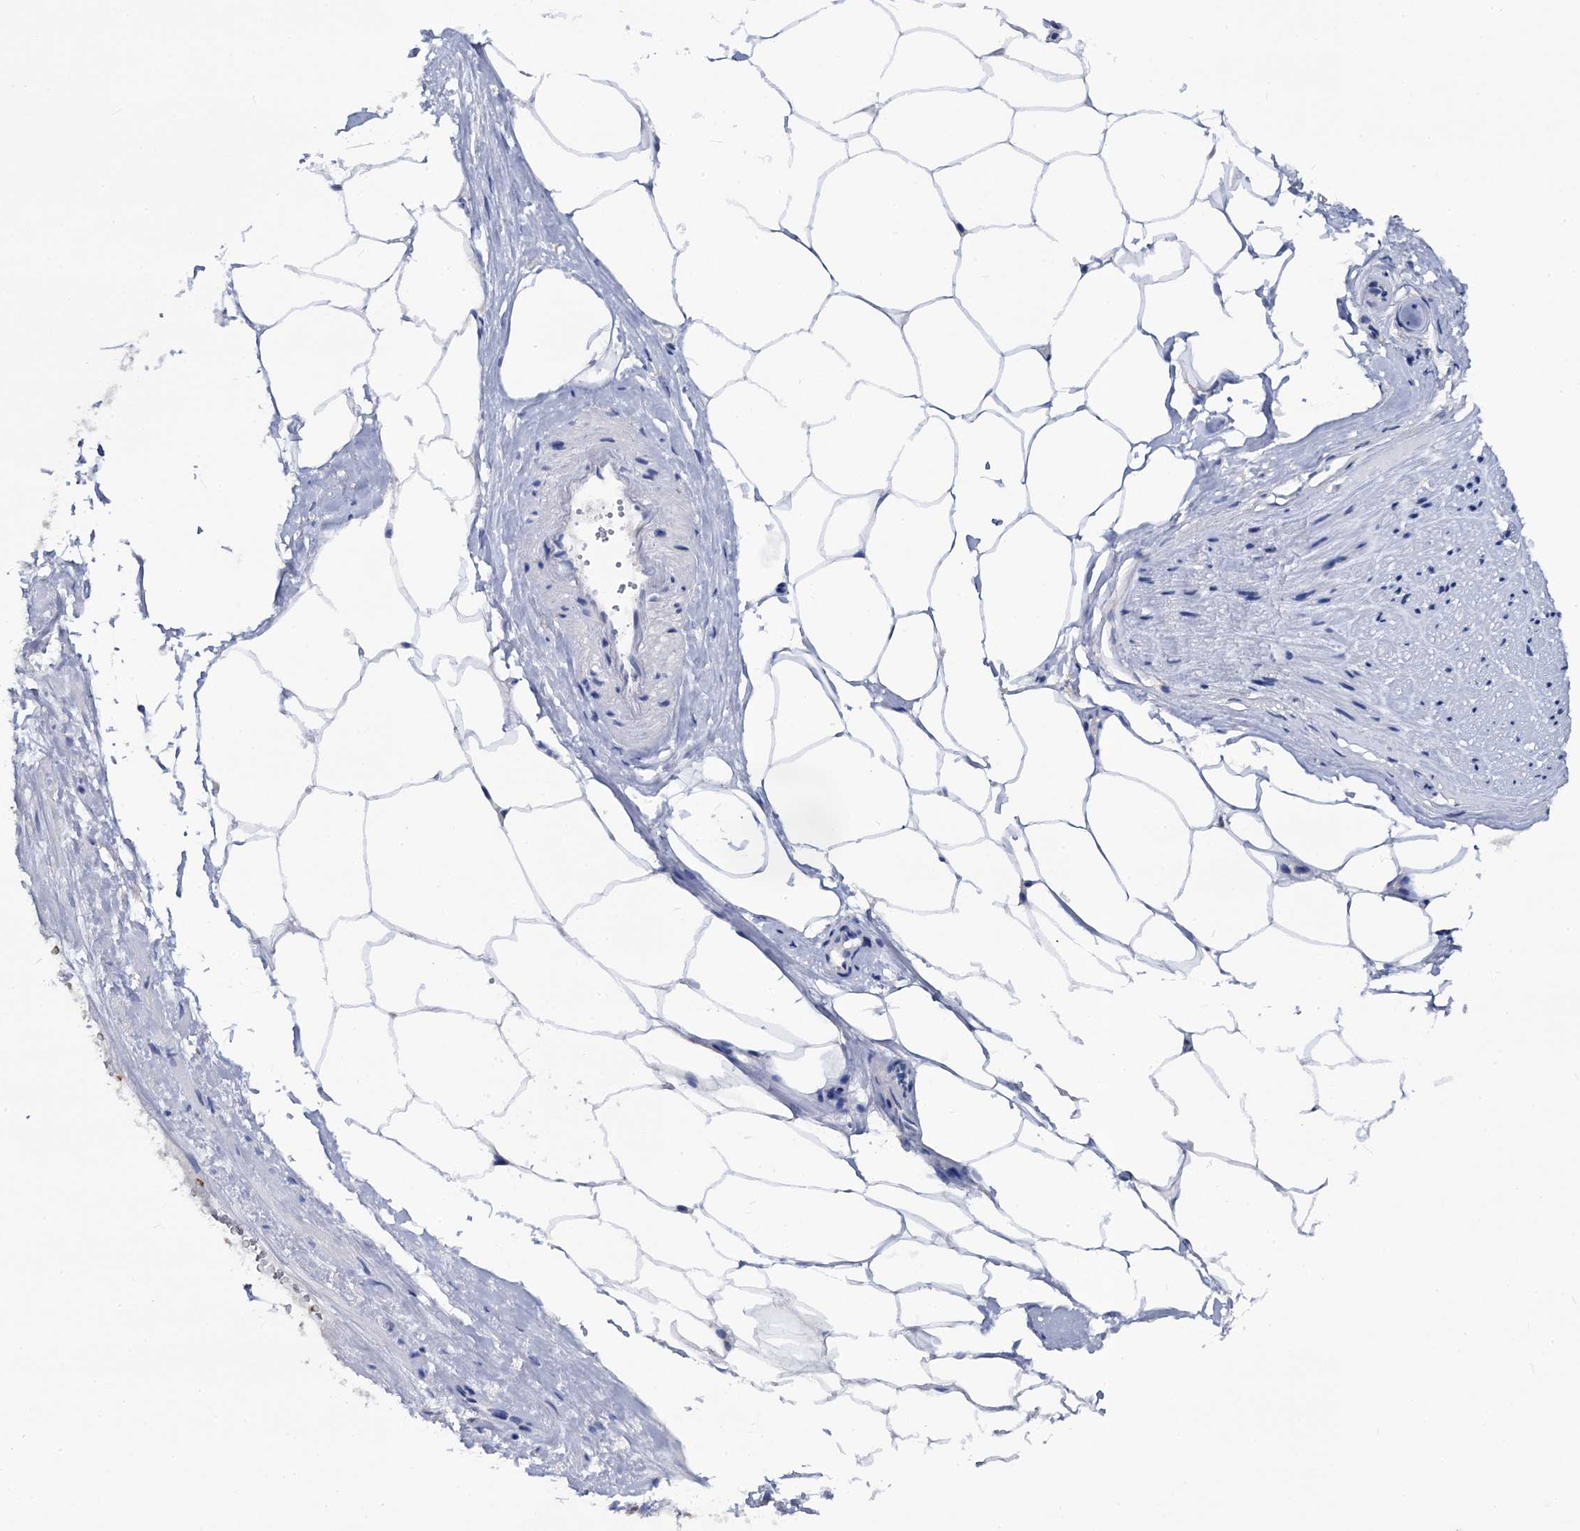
{"staining": {"intensity": "negative", "quantity": "none", "location": "none"}, "tissue": "adipose tissue", "cell_type": "Adipocytes", "image_type": "normal", "snomed": [{"axis": "morphology", "description": "Normal tissue, NOS"}, {"axis": "morphology", "description": "Adenocarcinoma, Low grade"}, {"axis": "topography", "description": "Prostate"}, {"axis": "topography", "description": "Peripheral nerve tissue"}], "caption": "Adipocytes are negative for brown protein staining in benign adipose tissue. (DAB (3,3'-diaminobenzidine) IHC, high magnification).", "gene": "RHOG", "patient": {"sex": "male", "age": 63}}